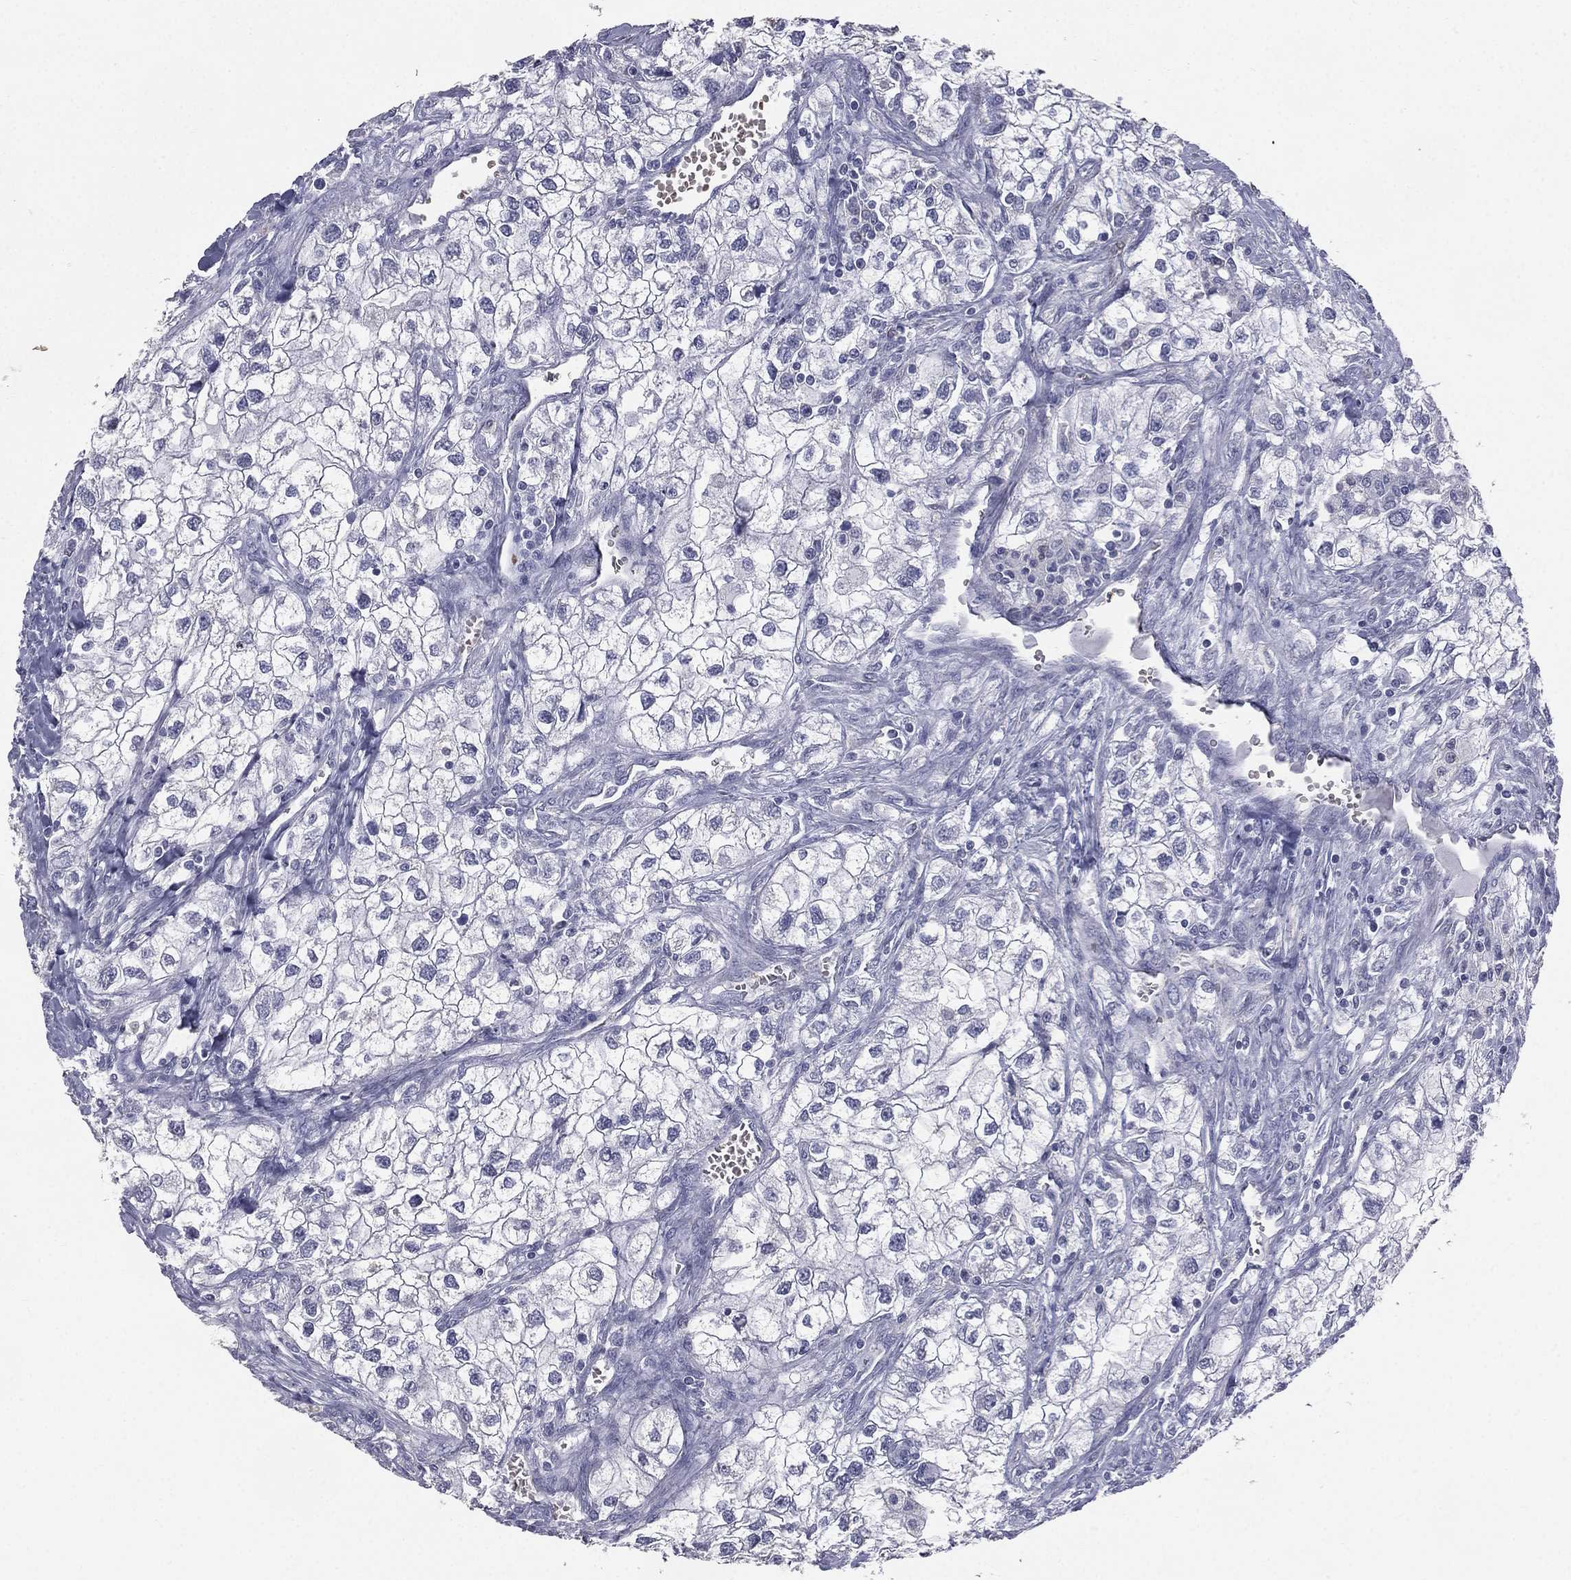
{"staining": {"intensity": "negative", "quantity": "none", "location": "none"}, "tissue": "renal cancer", "cell_type": "Tumor cells", "image_type": "cancer", "snomed": [{"axis": "morphology", "description": "Adenocarcinoma, NOS"}, {"axis": "topography", "description": "Kidney"}], "caption": "Photomicrograph shows no significant protein expression in tumor cells of renal cancer (adenocarcinoma). The staining is performed using DAB (3,3'-diaminobenzidine) brown chromogen with nuclei counter-stained in using hematoxylin.", "gene": "ESX1", "patient": {"sex": "male", "age": 59}}